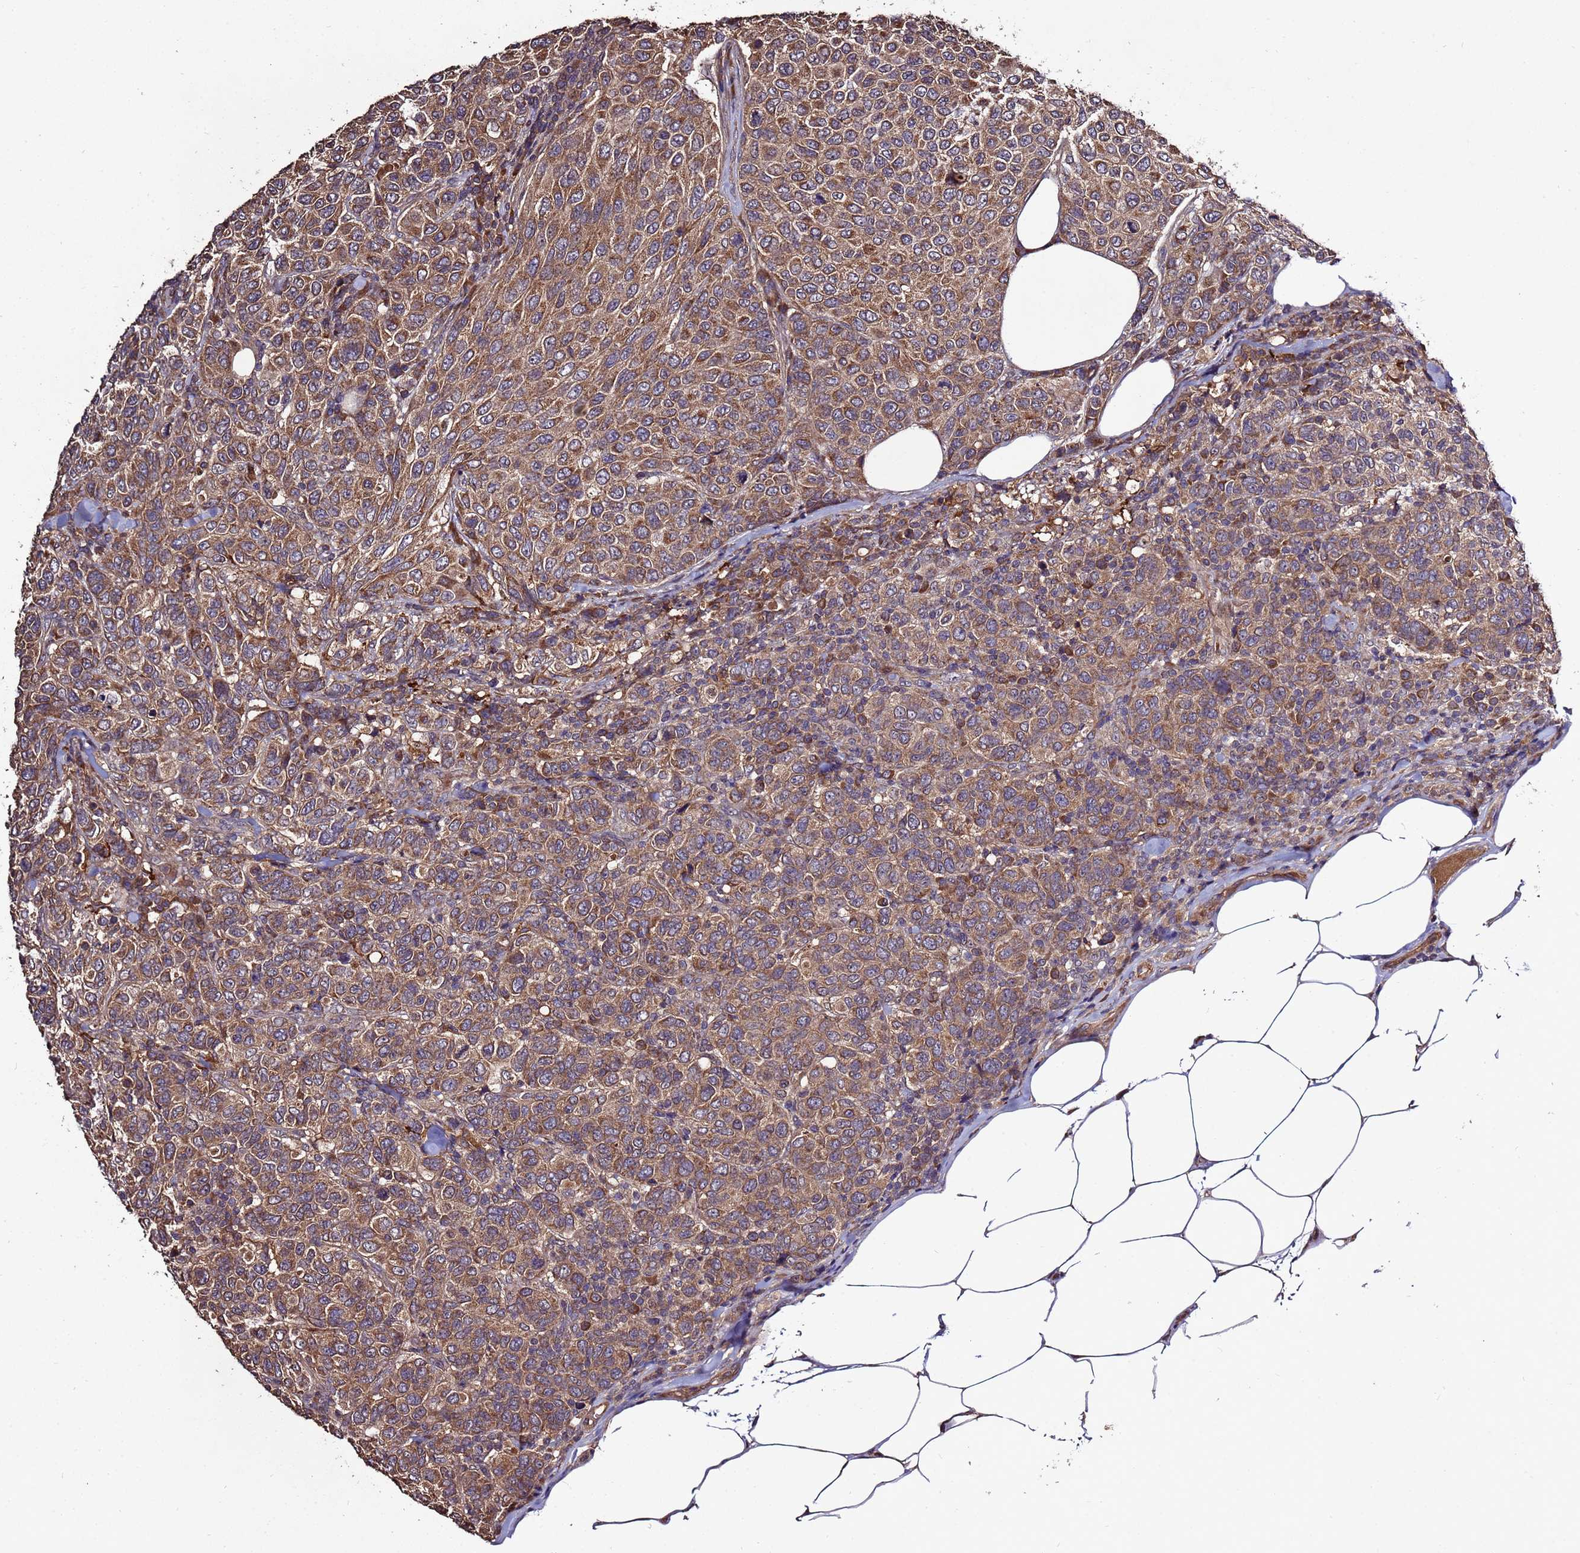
{"staining": {"intensity": "moderate", "quantity": ">75%", "location": "cytoplasmic/membranous"}, "tissue": "breast cancer", "cell_type": "Tumor cells", "image_type": "cancer", "snomed": [{"axis": "morphology", "description": "Duct carcinoma"}, {"axis": "topography", "description": "Breast"}], "caption": "Breast intraductal carcinoma stained with a protein marker demonstrates moderate staining in tumor cells.", "gene": "RPS15A", "patient": {"sex": "female", "age": 55}}